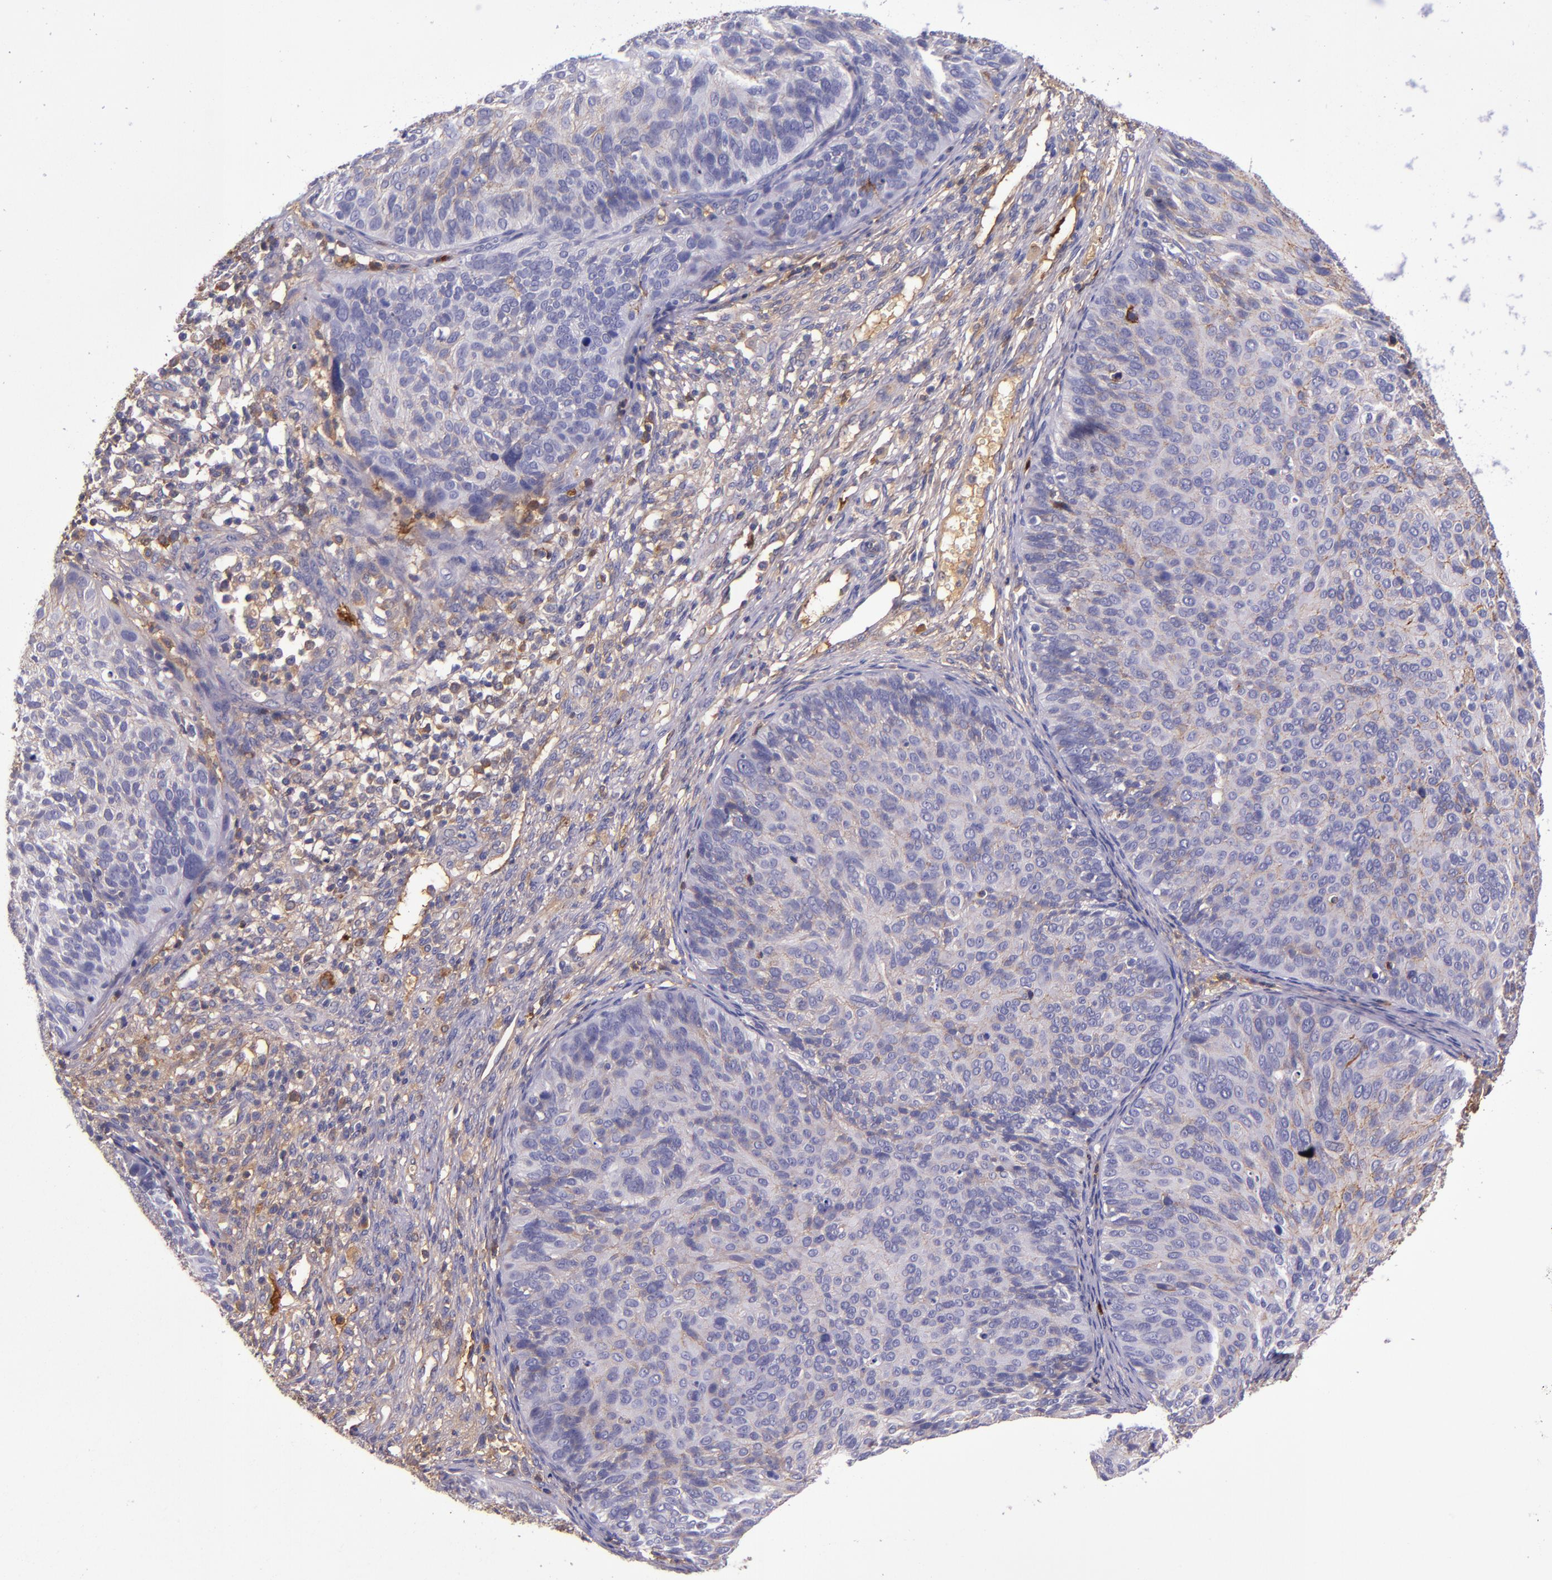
{"staining": {"intensity": "negative", "quantity": "none", "location": "none"}, "tissue": "cervical cancer", "cell_type": "Tumor cells", "image_type": "cancer", "snomed": [{"axis": "morphology", "description": "Squamous cell carcinoma, NOS"}, {"axis": "topography", "description": "Cervix"}], "caption": "Cervical cancer (squamous cell carcinoma) was stained to show a protein in brown. There is no significant expression in tumor cells. (Stains: DAB (3,3'-diaminobenzidine) immunohistochemistry (IHC) with hematoxylin counter stain, Microscopy: brightfield microscopy at high magnification).", "gene": "CLEC3B", "patient": {"sex": "female", "age": 36}}